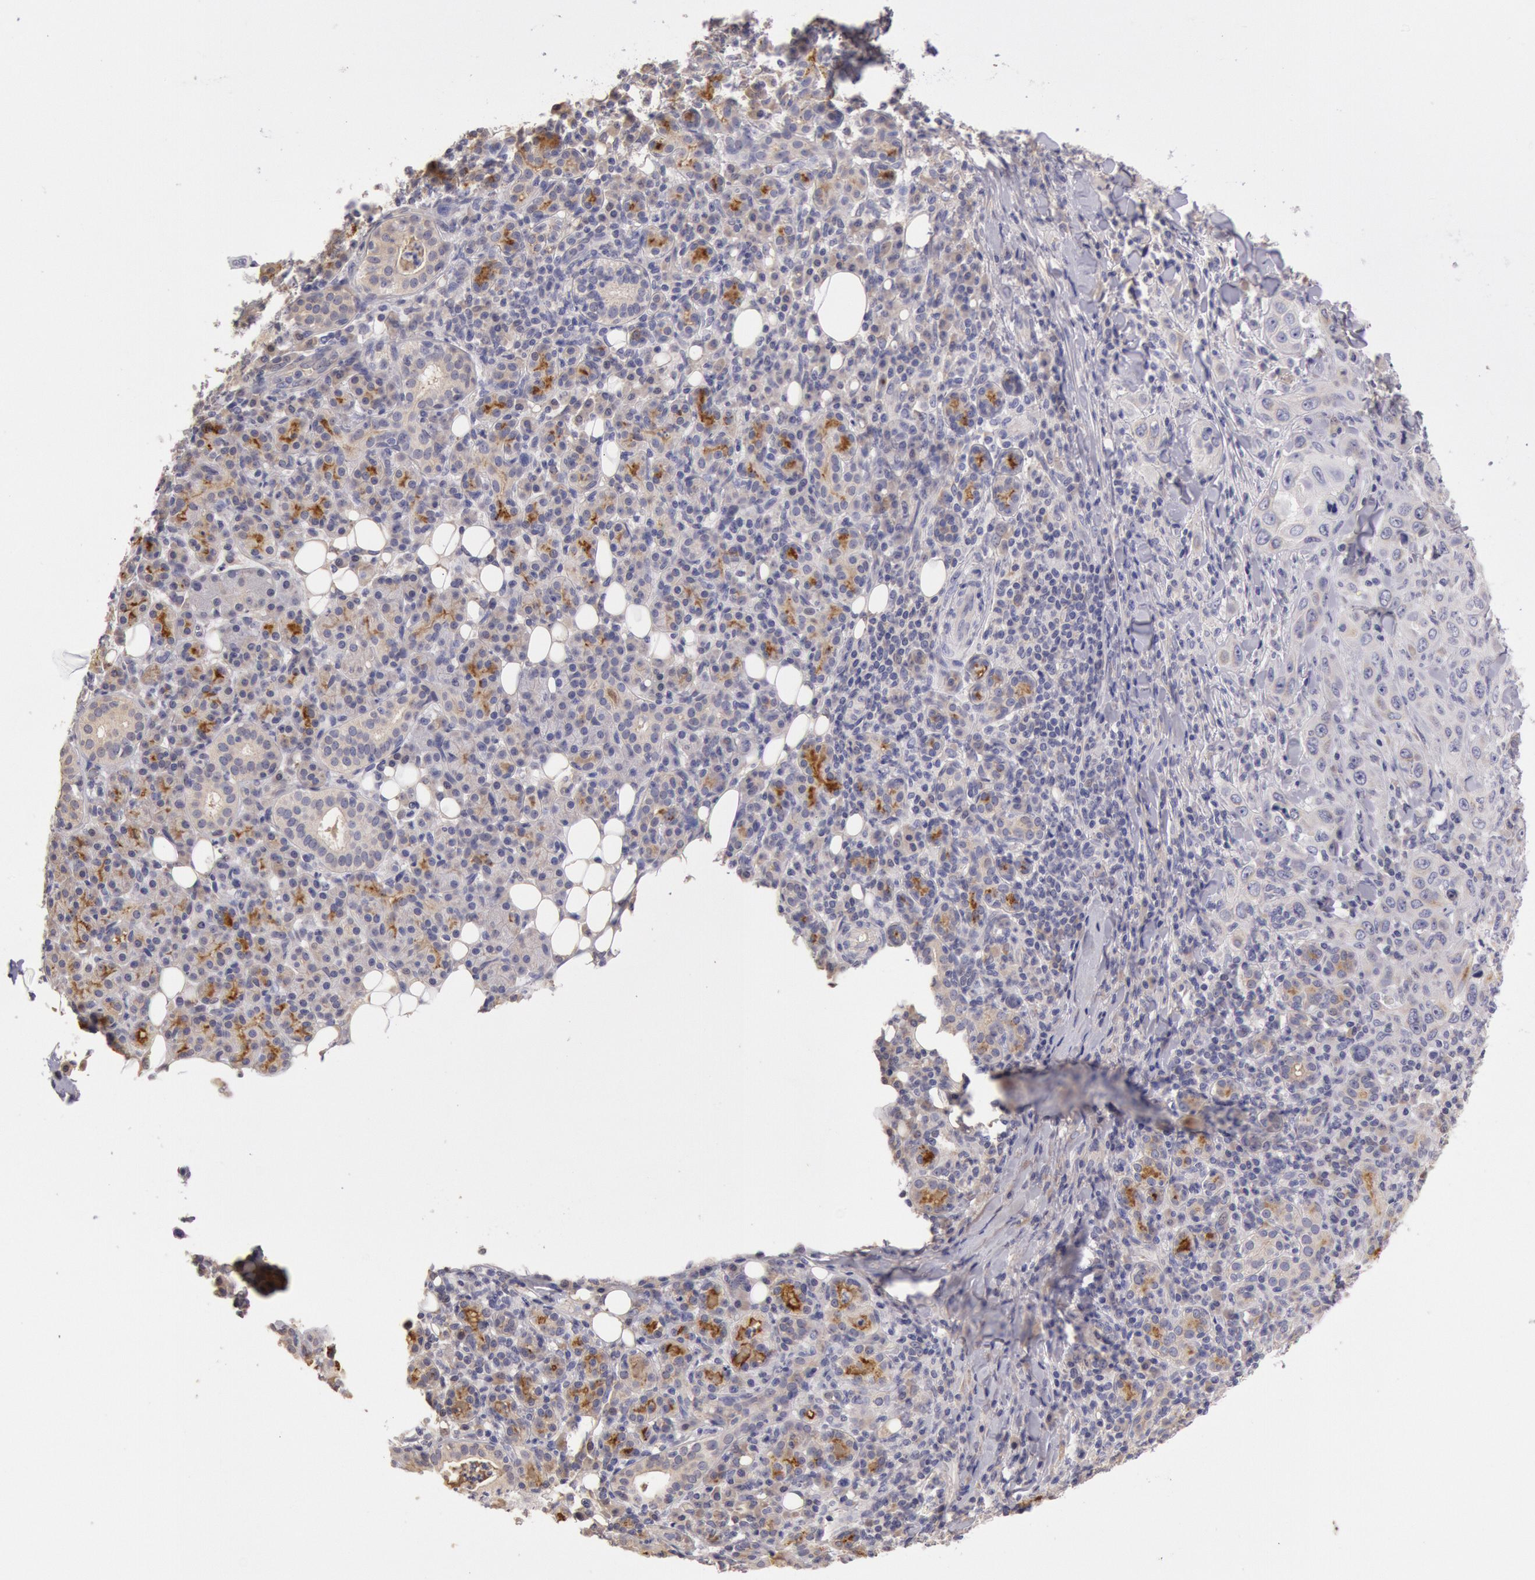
{"staining": {"intensity": "negative", "quantity": "none", "location": "none"}, "tissue": "skin cancer", "cell_type": "Tumor cells", "image_type": "cancer", "snomed": [{"axis": "morphology", "description": "Squamous cell carcinoma, NOS"}, {"axis": "topography", "description": "Skin"}], "caption": "This is an immunohistochemistry histopathology image of squamous cell carcinoma (skin). There is no positivity in tumor cells.", "gene": "C1R", "patient": {"sex": "male", "age": 84}}